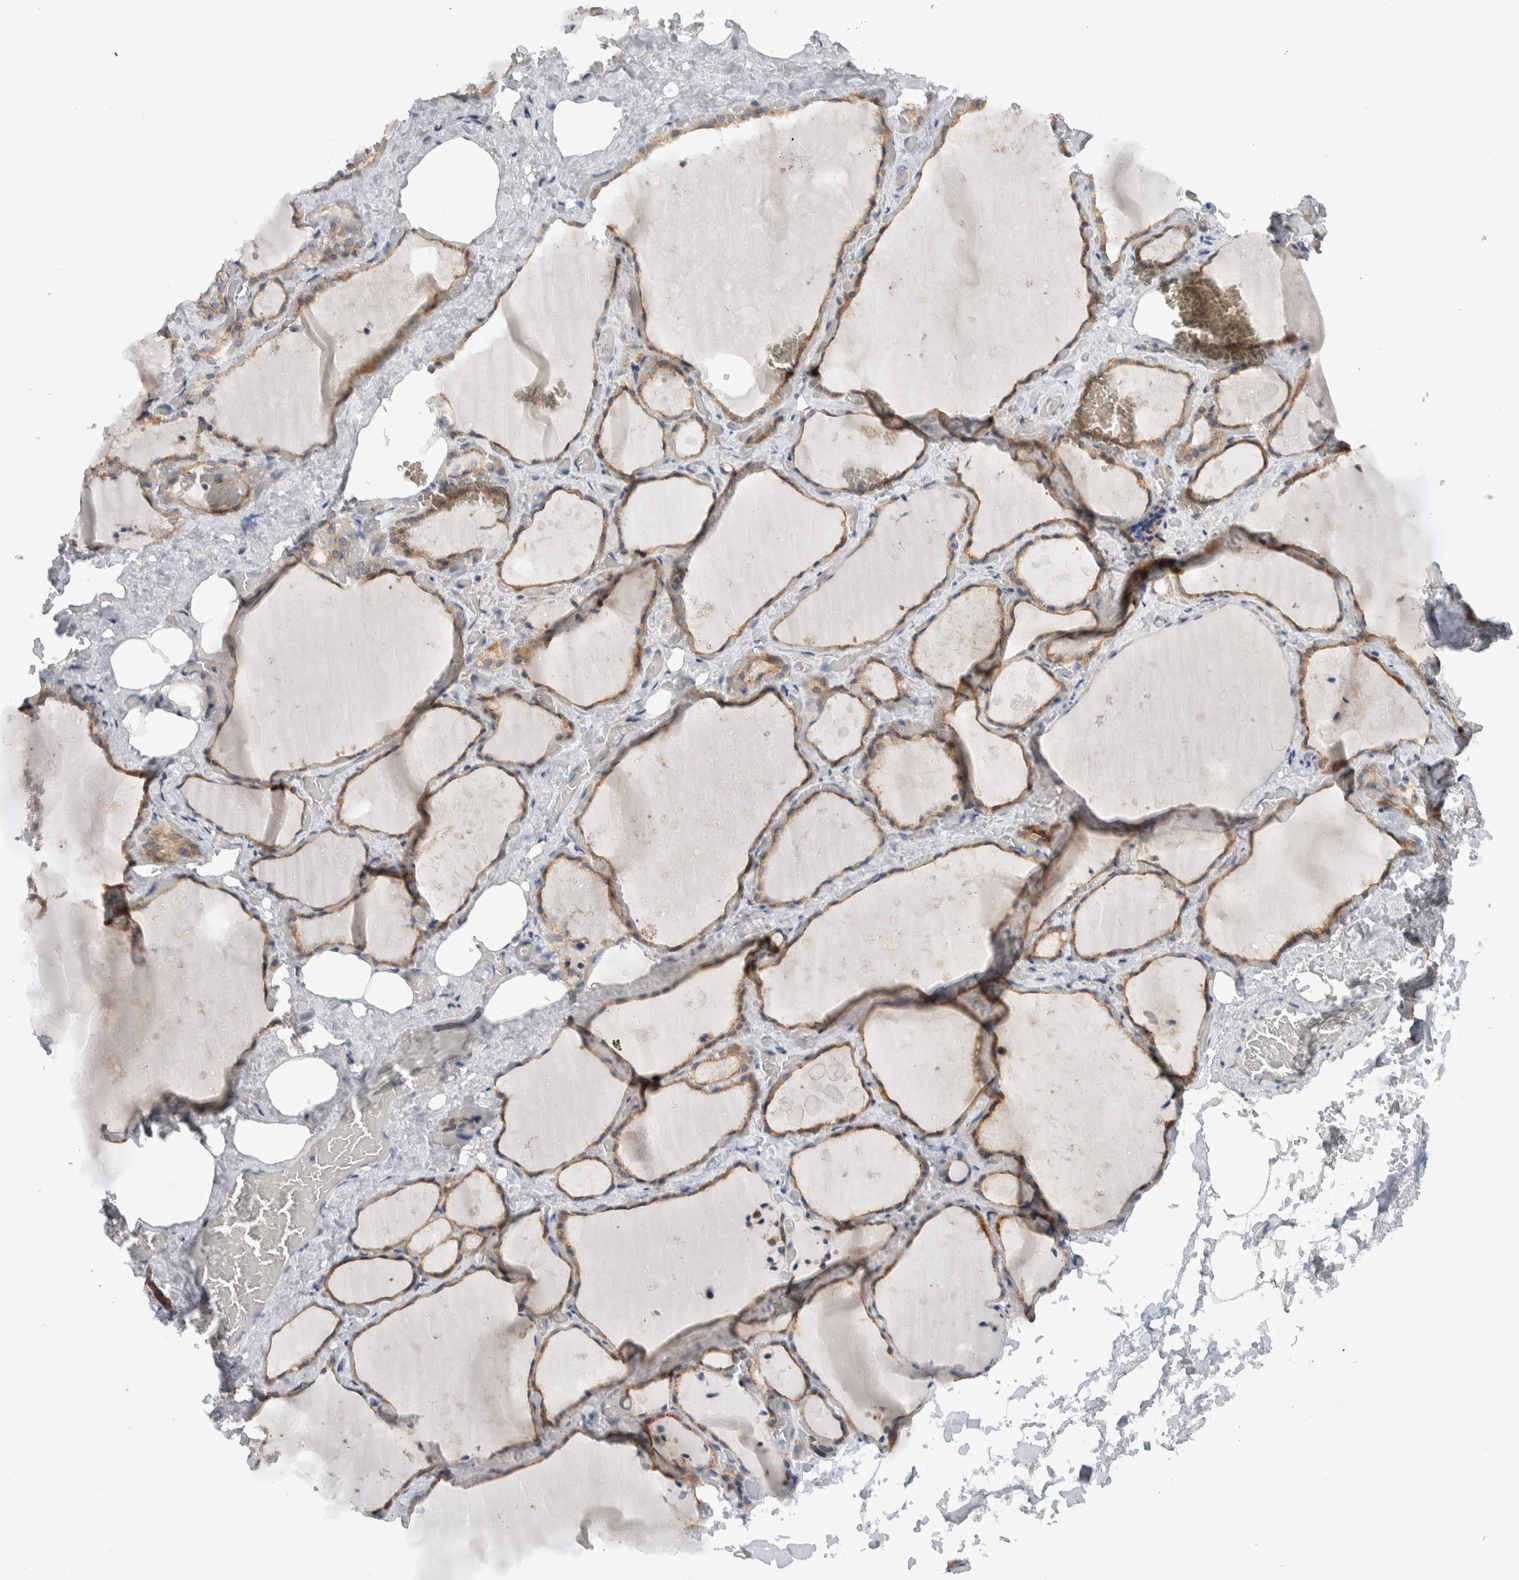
{"staining": {"intensity": "moderate", "quantity": ">75%", "location": "cytoplasmic/membranous"}, "tissue": "thyroid gland", "cell_type": "Glandular cells", "image_type": "normal", "snomed": [{"axis": "morphology", "description": "Normal tissue, NOS"}, {"axis": "topography", "description": "Thyroid gland"}], "caption": "Thyroid gland stained with DAB (3,3'-diaminobenzidine) IHC reveals medium levels of moderate cytoplasmic/membranous staining in approximately >75% of glandular cells. (DAB (3,3'-diaminobenzidine) IHC with brightfield microscopy, high magnification).", "gene": "RERE", "patient": {"sex": "male", "age": 61}}